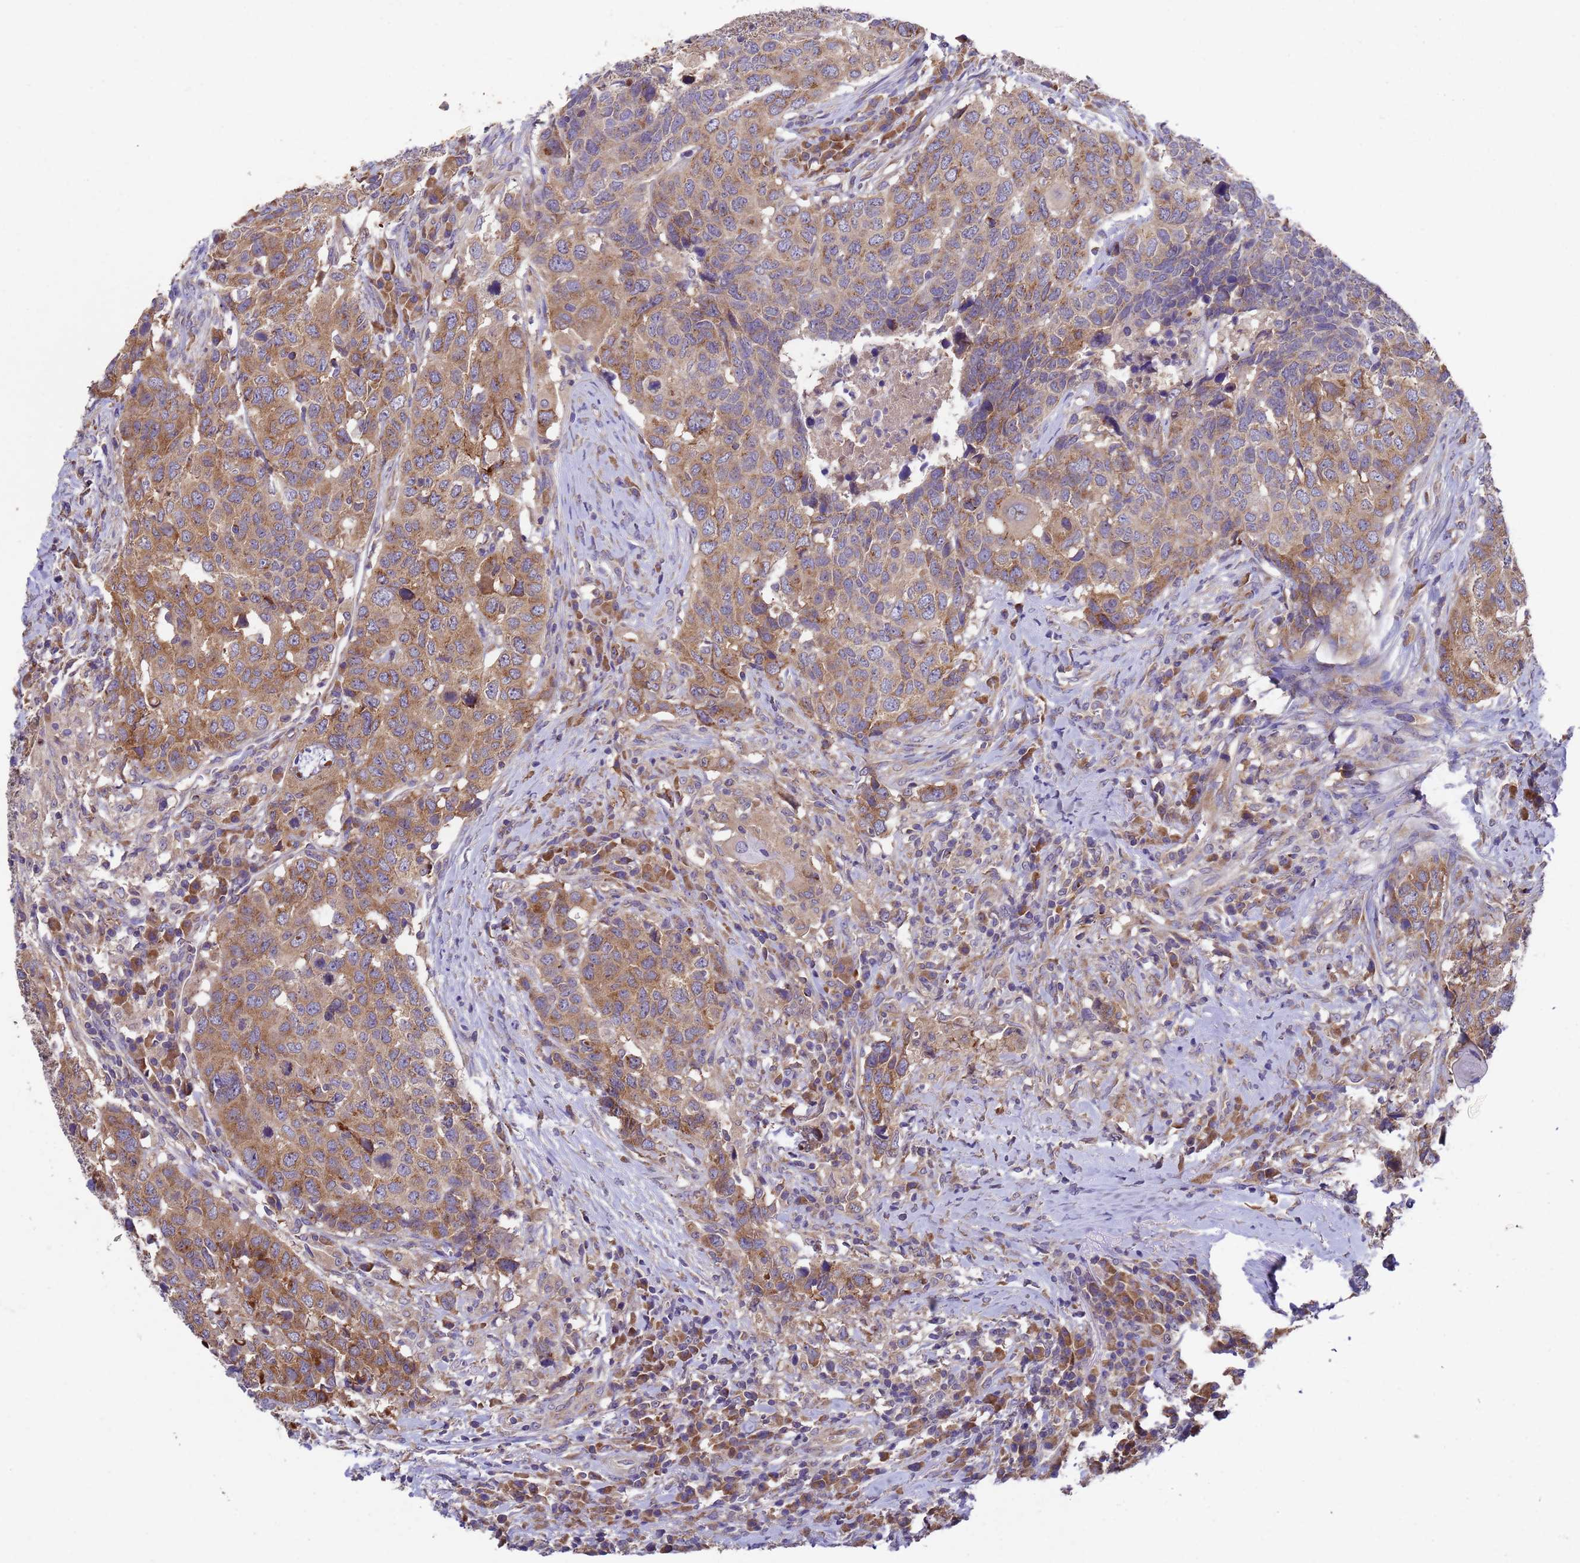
{"staining": {"intensity": "strong", "quantity": ">75%", "location": "cytoplasmic/membranous"}, "tissue": "head and neck cancer", "cell_type": "Tumor cells", "image_type": "cancer", "snomed": [{"axis": "morphology", "description": "Squamous cell carcinoma, NOS"}, {"axis": "topography", "description": "Head-Neck"}], "caption": "Brown immunohistochemical staining in squamous cell carcinoma (head and neck) displays strong cytoplasmic/membranous expression in about >75% of tumor cells.", "gene": "DCAF12L2", "patient": {"sex": "male", "age": 66}}